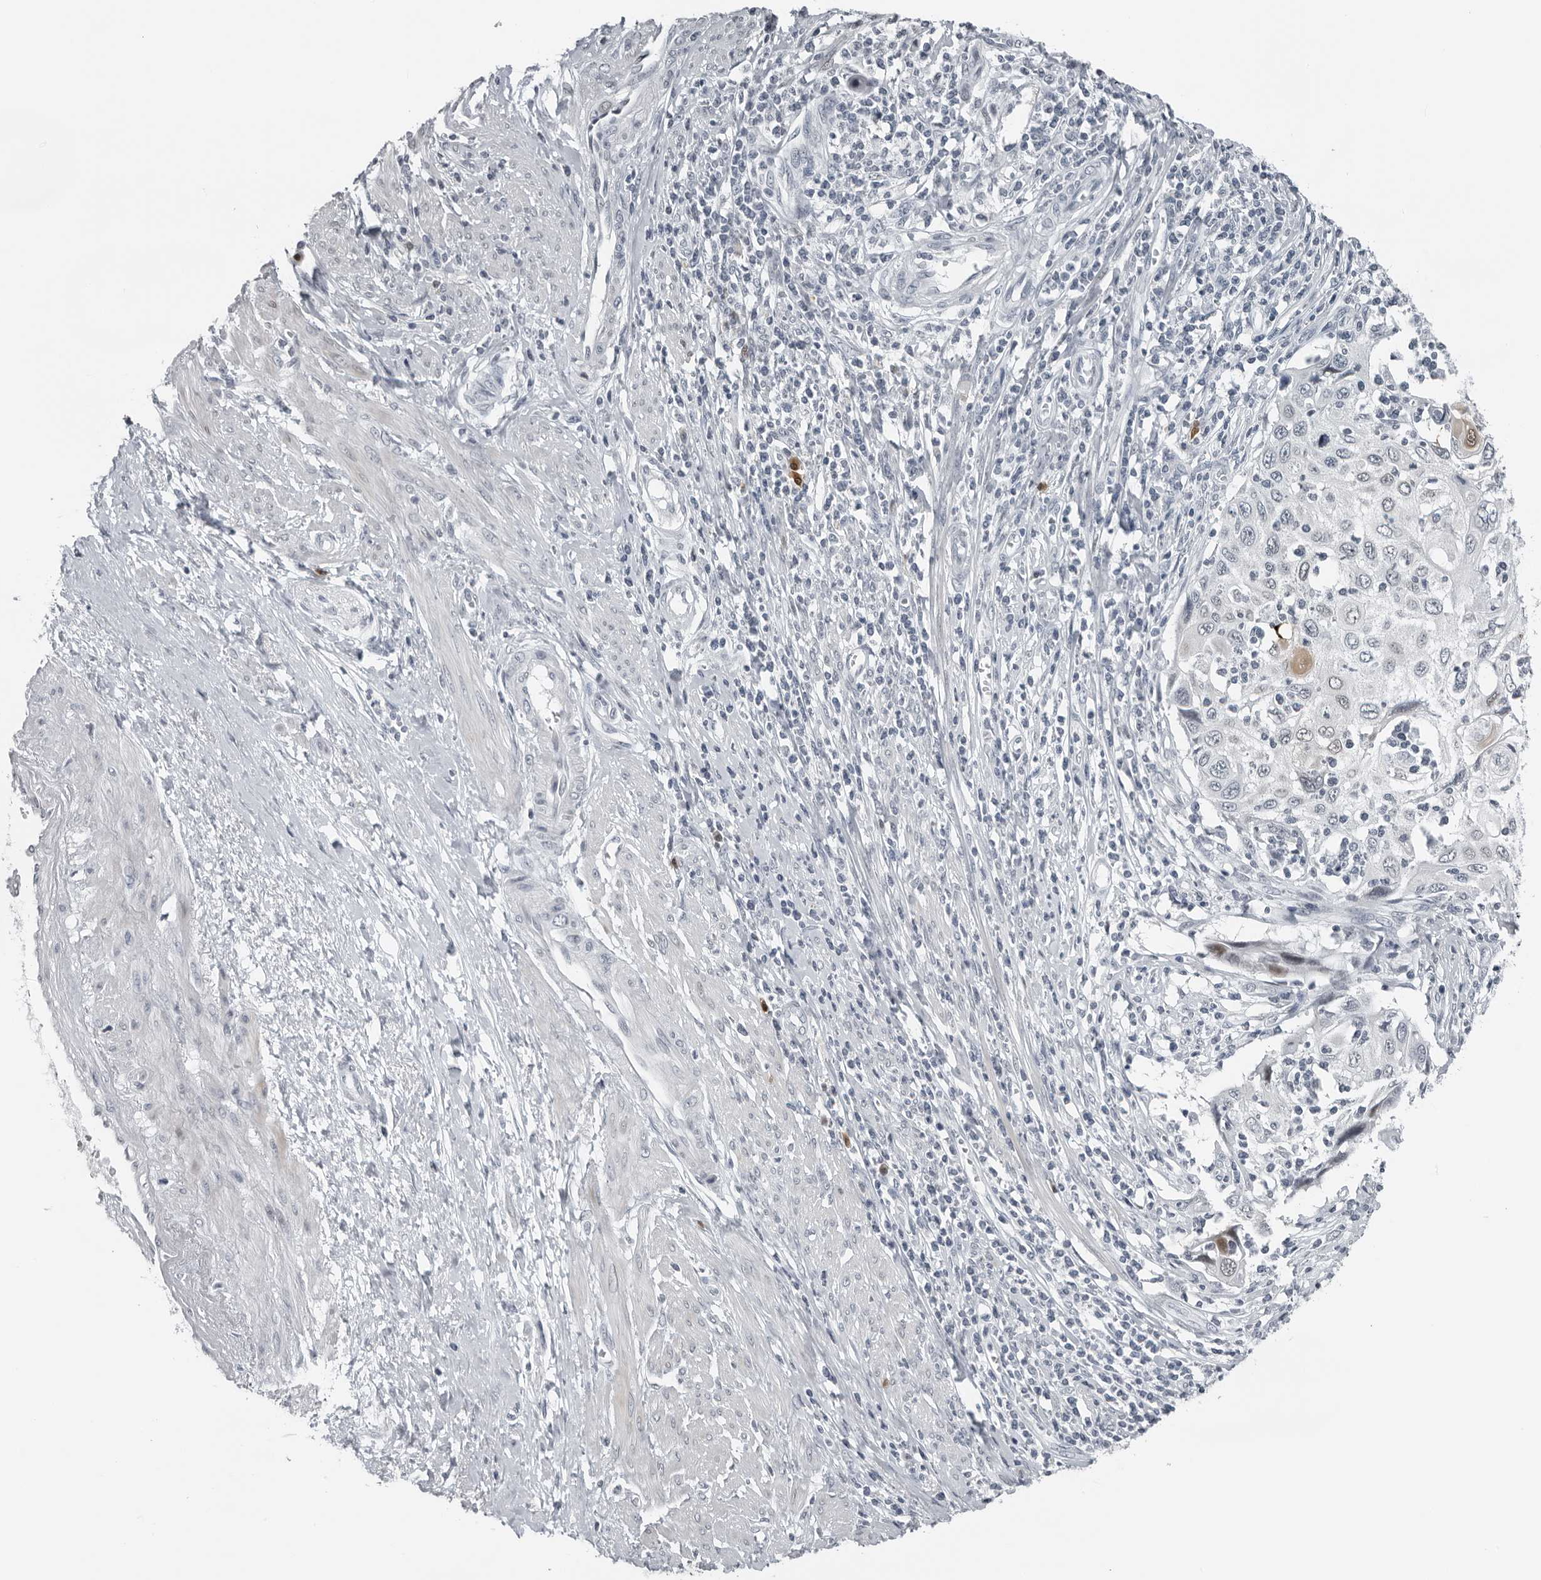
{"staining": {"intensity": "negative", "quantity": "none", "location": "none"}, "tissue": "cervical cancer", "cell_type": "Tumor cells", "image_type": "cancer", "snomed": [{"axis": "morphology", "description": "Squamous cell carcinoma, NOS"}, {"axis": "topography", "description": "Cervix"}], "caption": "The IHC image has no significant expression in tumor cells of cervical cancer tissue. The staining is performed using DAB (3,3'-diaminobenzidine) brown chromogen with nuclei counter-stained in using hematoxylin.", "gene": "PPP1R42", "patient": {"sex": "female", "age": 70}}